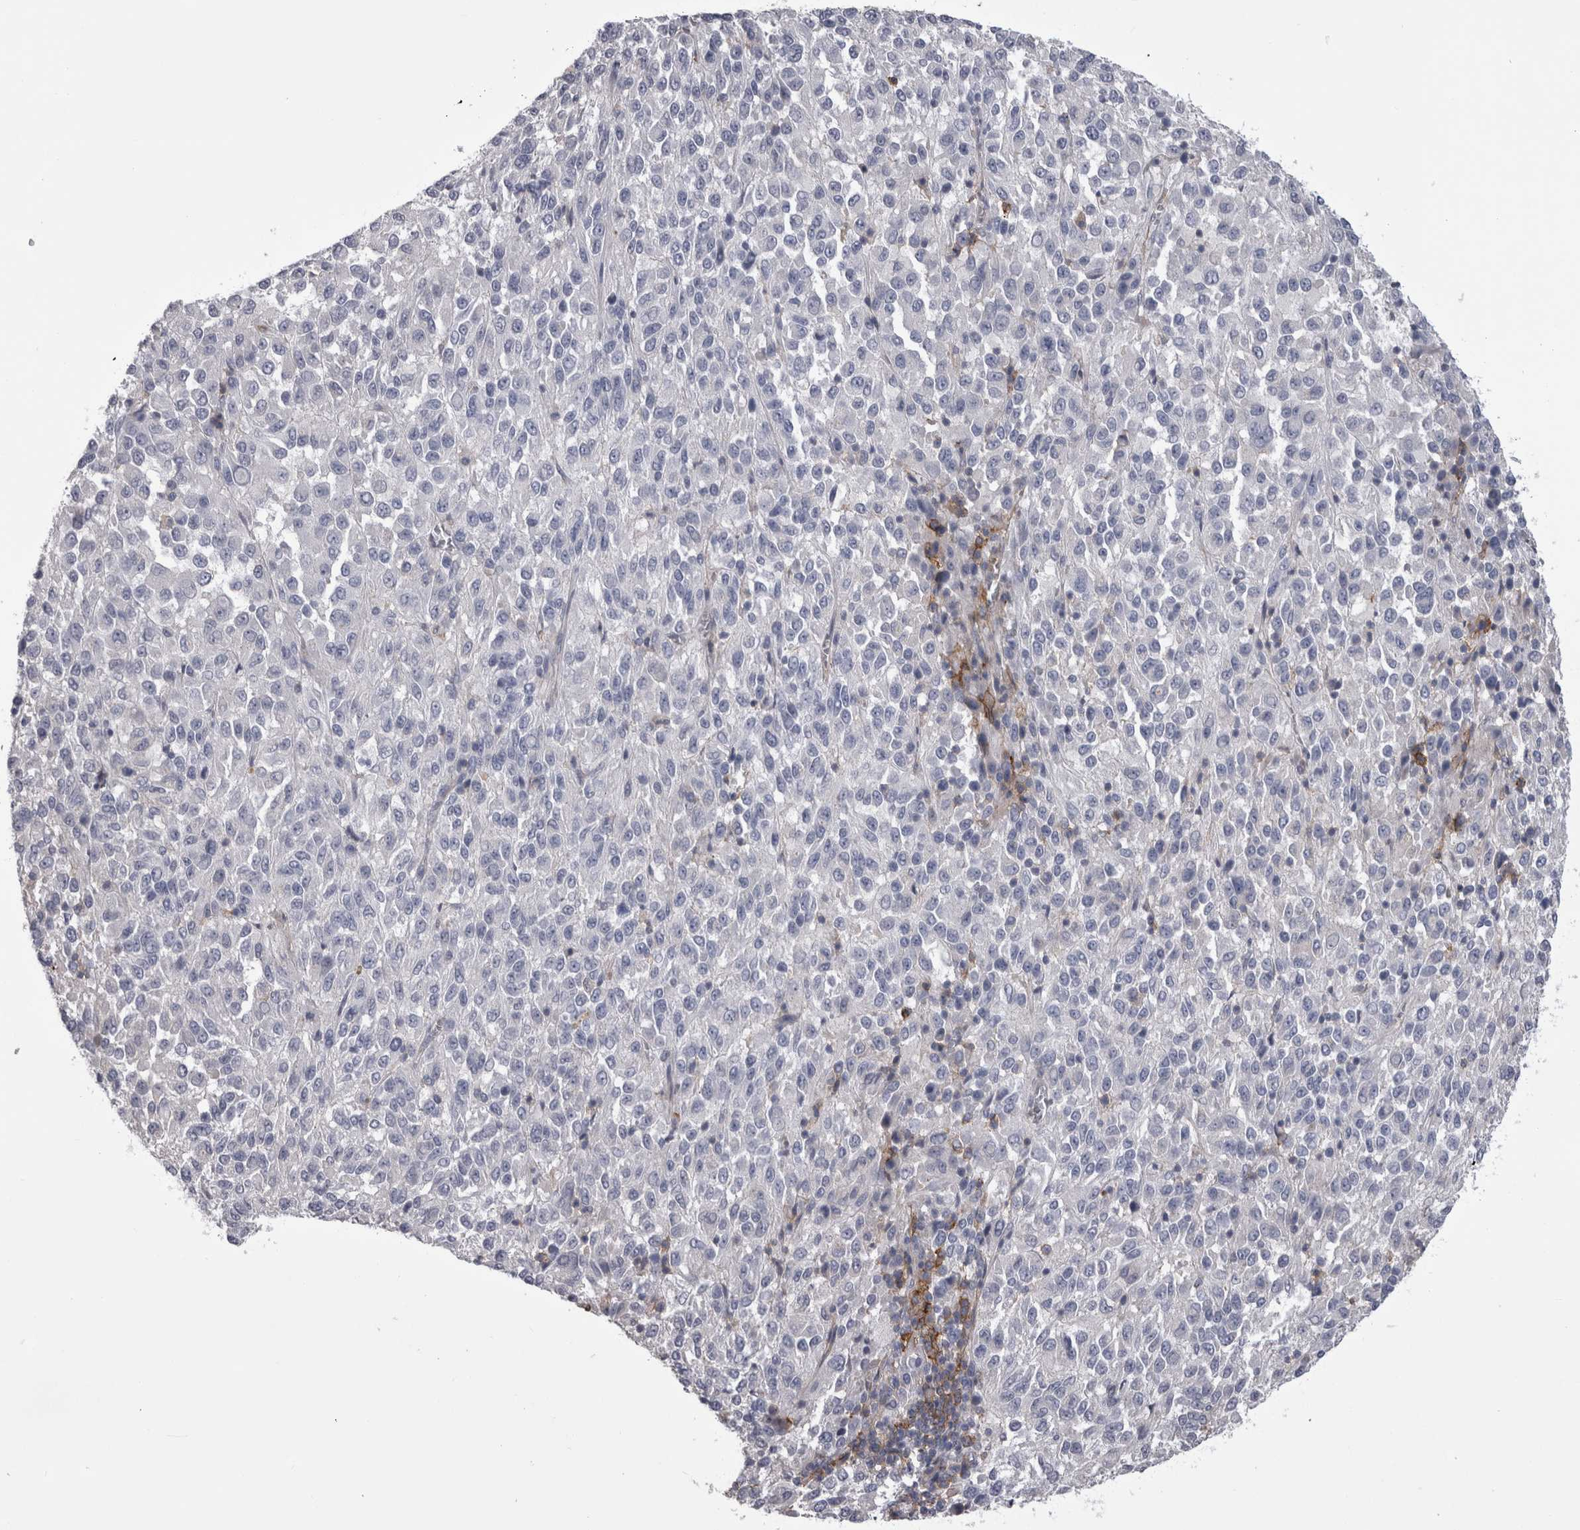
{"staining": {"intensity": "negative", "quantity": "none", "location": "none"}, "tissue": "melanoma", "cell_type": "Tumor cells", "image_type": "cancer", "snomed": [{"axis": "morphology", "description": "Malignant melanoma, Metastatic site"}, {"axis": "topography", "description": "Lung"}], "caption": "Immunohistochemical staining of malignant melanoma (metastatic site) exhibits no significant staining in tumor cells.", "gene": "AFMID", "patient": {"sex": "male", "age": 64}}